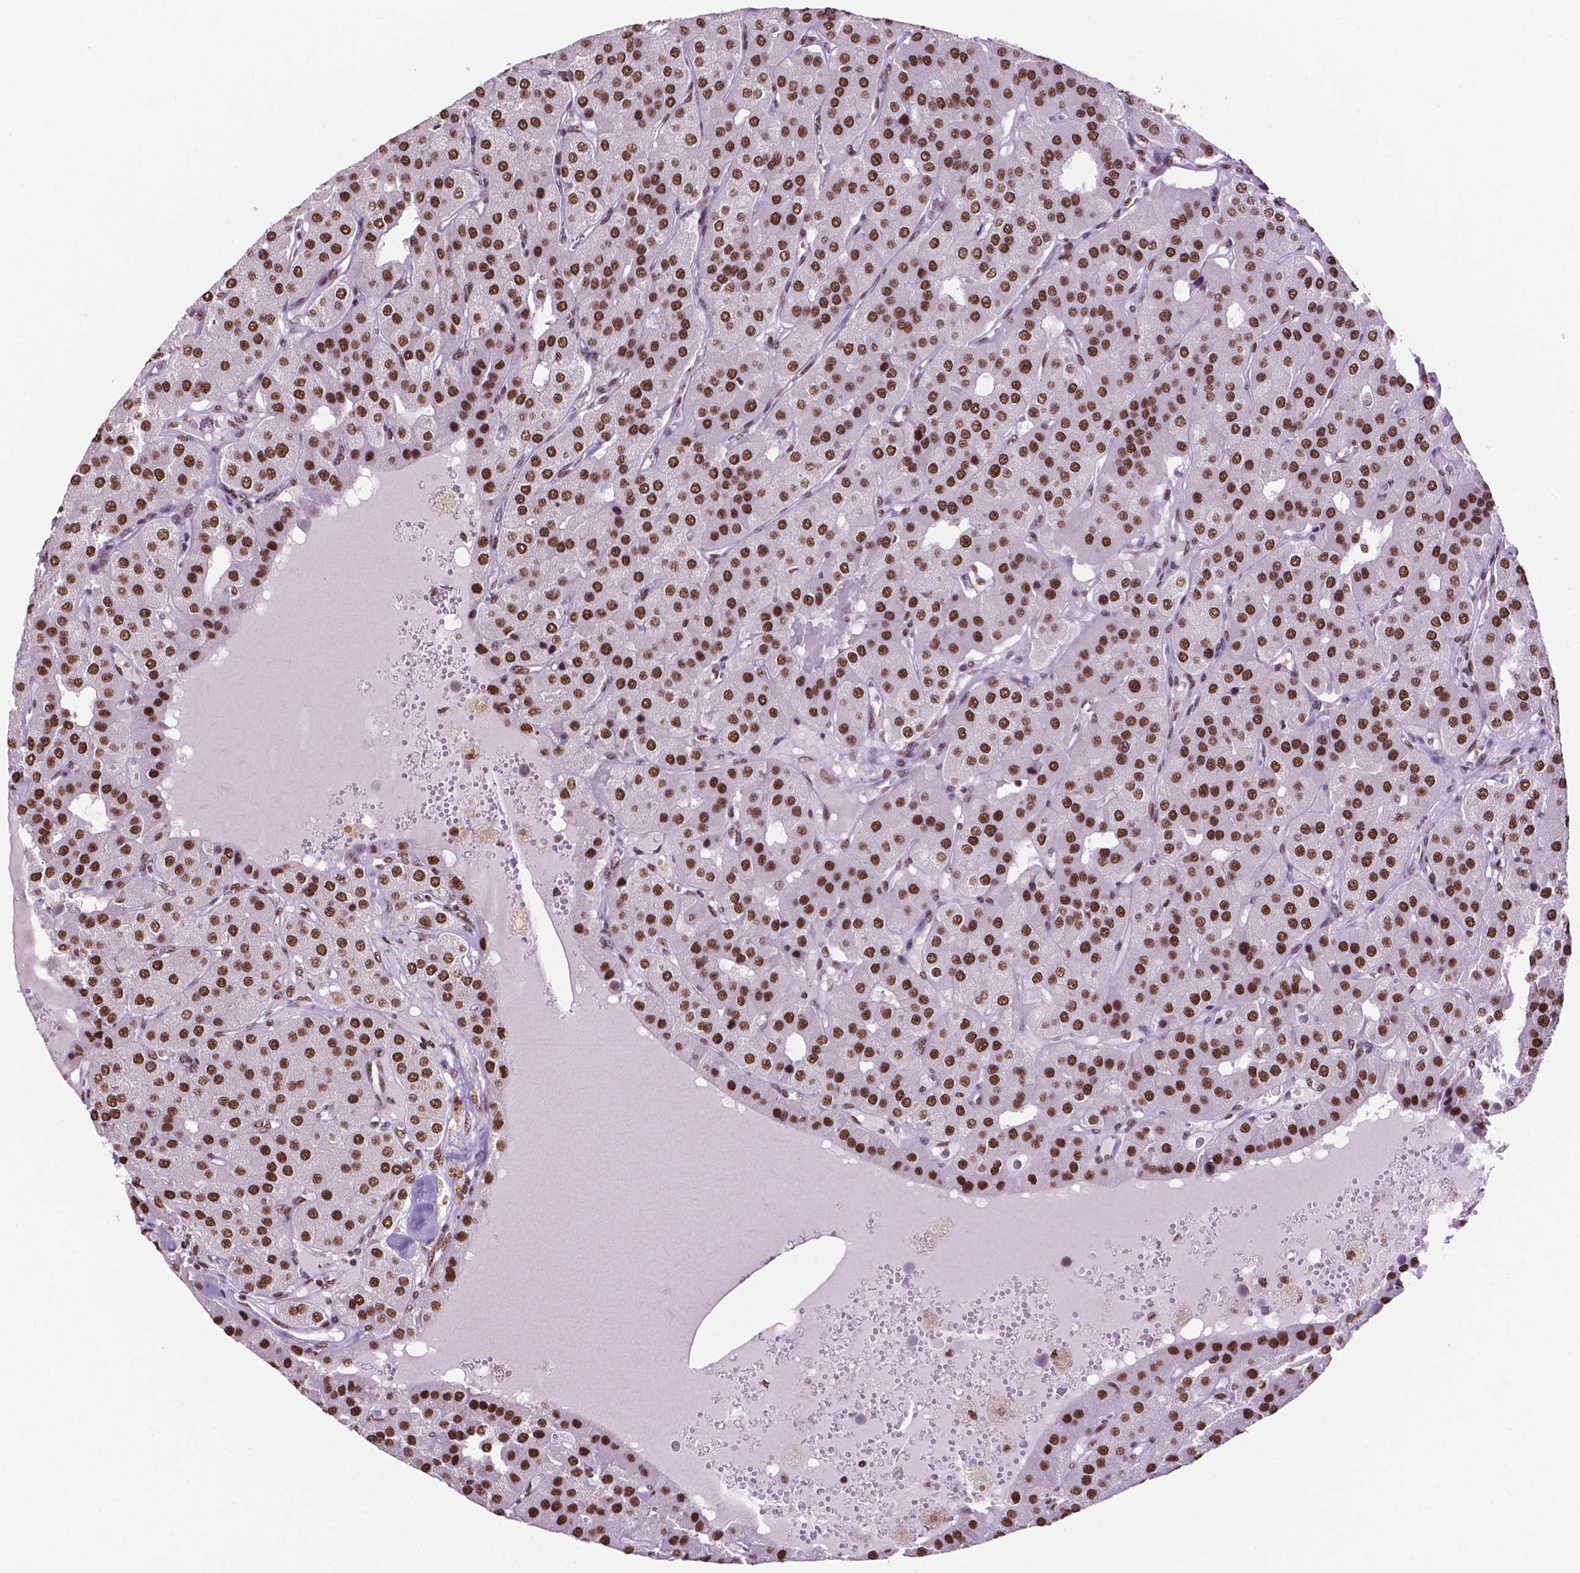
{"staining": {"intensity": "strong", "quantity": ">75%", "location": "nuclear"}, "tissue": "parathyroid gland", "cell_type": "Glandular cells", "image_type": "normal", "snomed": [{"axis": "morphology", "description": "Normal tissue, NOS"}, {"axis": "morphology", "description": "Adenoma, NOS"}, {"axis": "topography", "description": "Parathyroid gland"}], "caption": "IHC of normal human parathyroid gland reveals high levels of strong nuclear positivity in about >75% of glandular cells. Nuclei are stained in blue.", "gene": "CCAR2", "patient": {"sex": "female", "age": 86}}